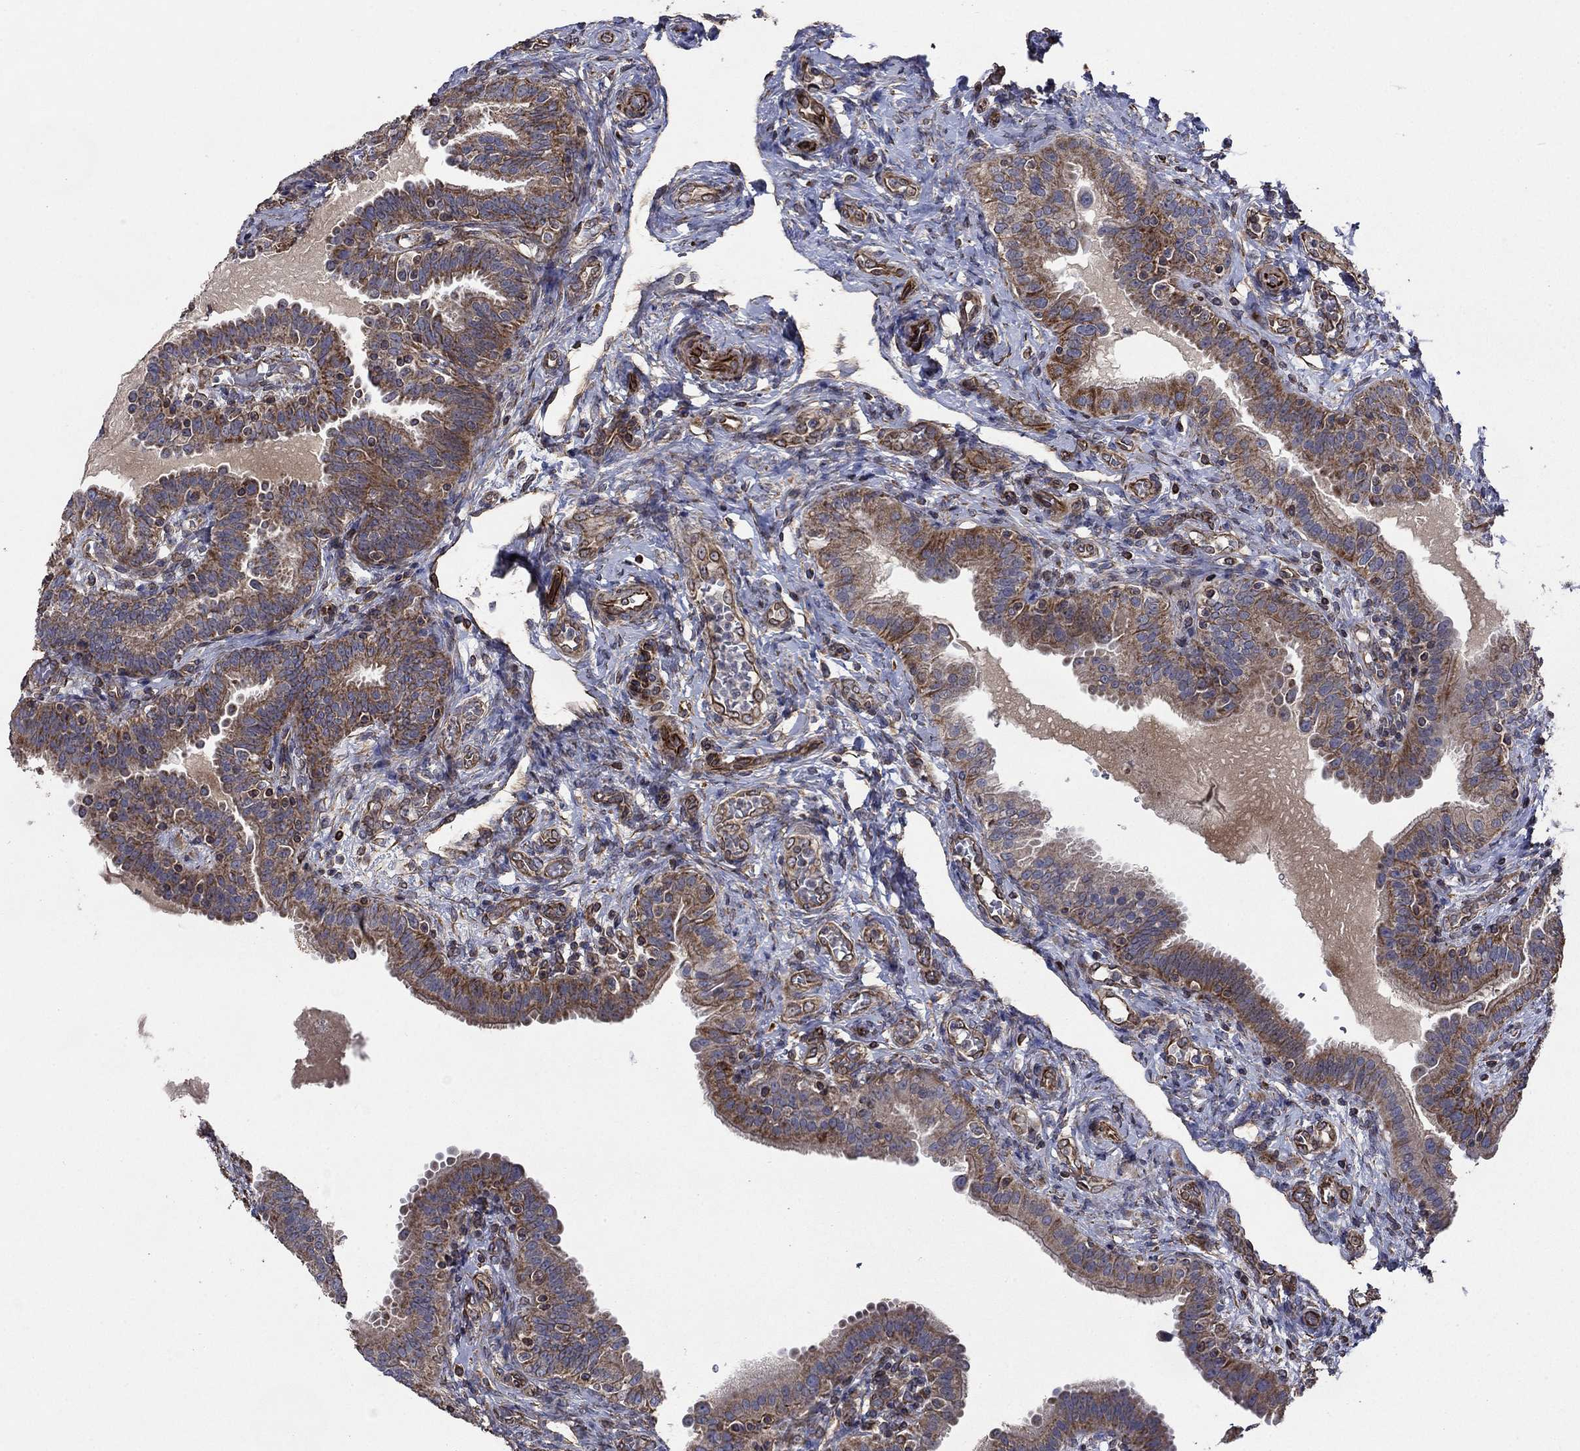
{"staining": {"intensity": "moderate", "quantity": "25%-75%", "location": "cytoplasmic/membranous"}, "tissue": "fallopian tube", "cell_type": "Glandular cells", "image_type": "normal", "snomed": [{"axis": "morphology", "description": "Normal tissue, NOS"}, {"axis": "topography", "description": "Fallopian tube"}, {"axis": "topography", "description": "Ovary"}], "caption": "This is a micrograph of immunohistochemistry (IHC) staining of normal fallopian tube, which shows moderate expression in the cytoplasmic/membranous of glandular cells.", "gene": "NDUFC1", "patient": {"sex": "female", "age": 41}}